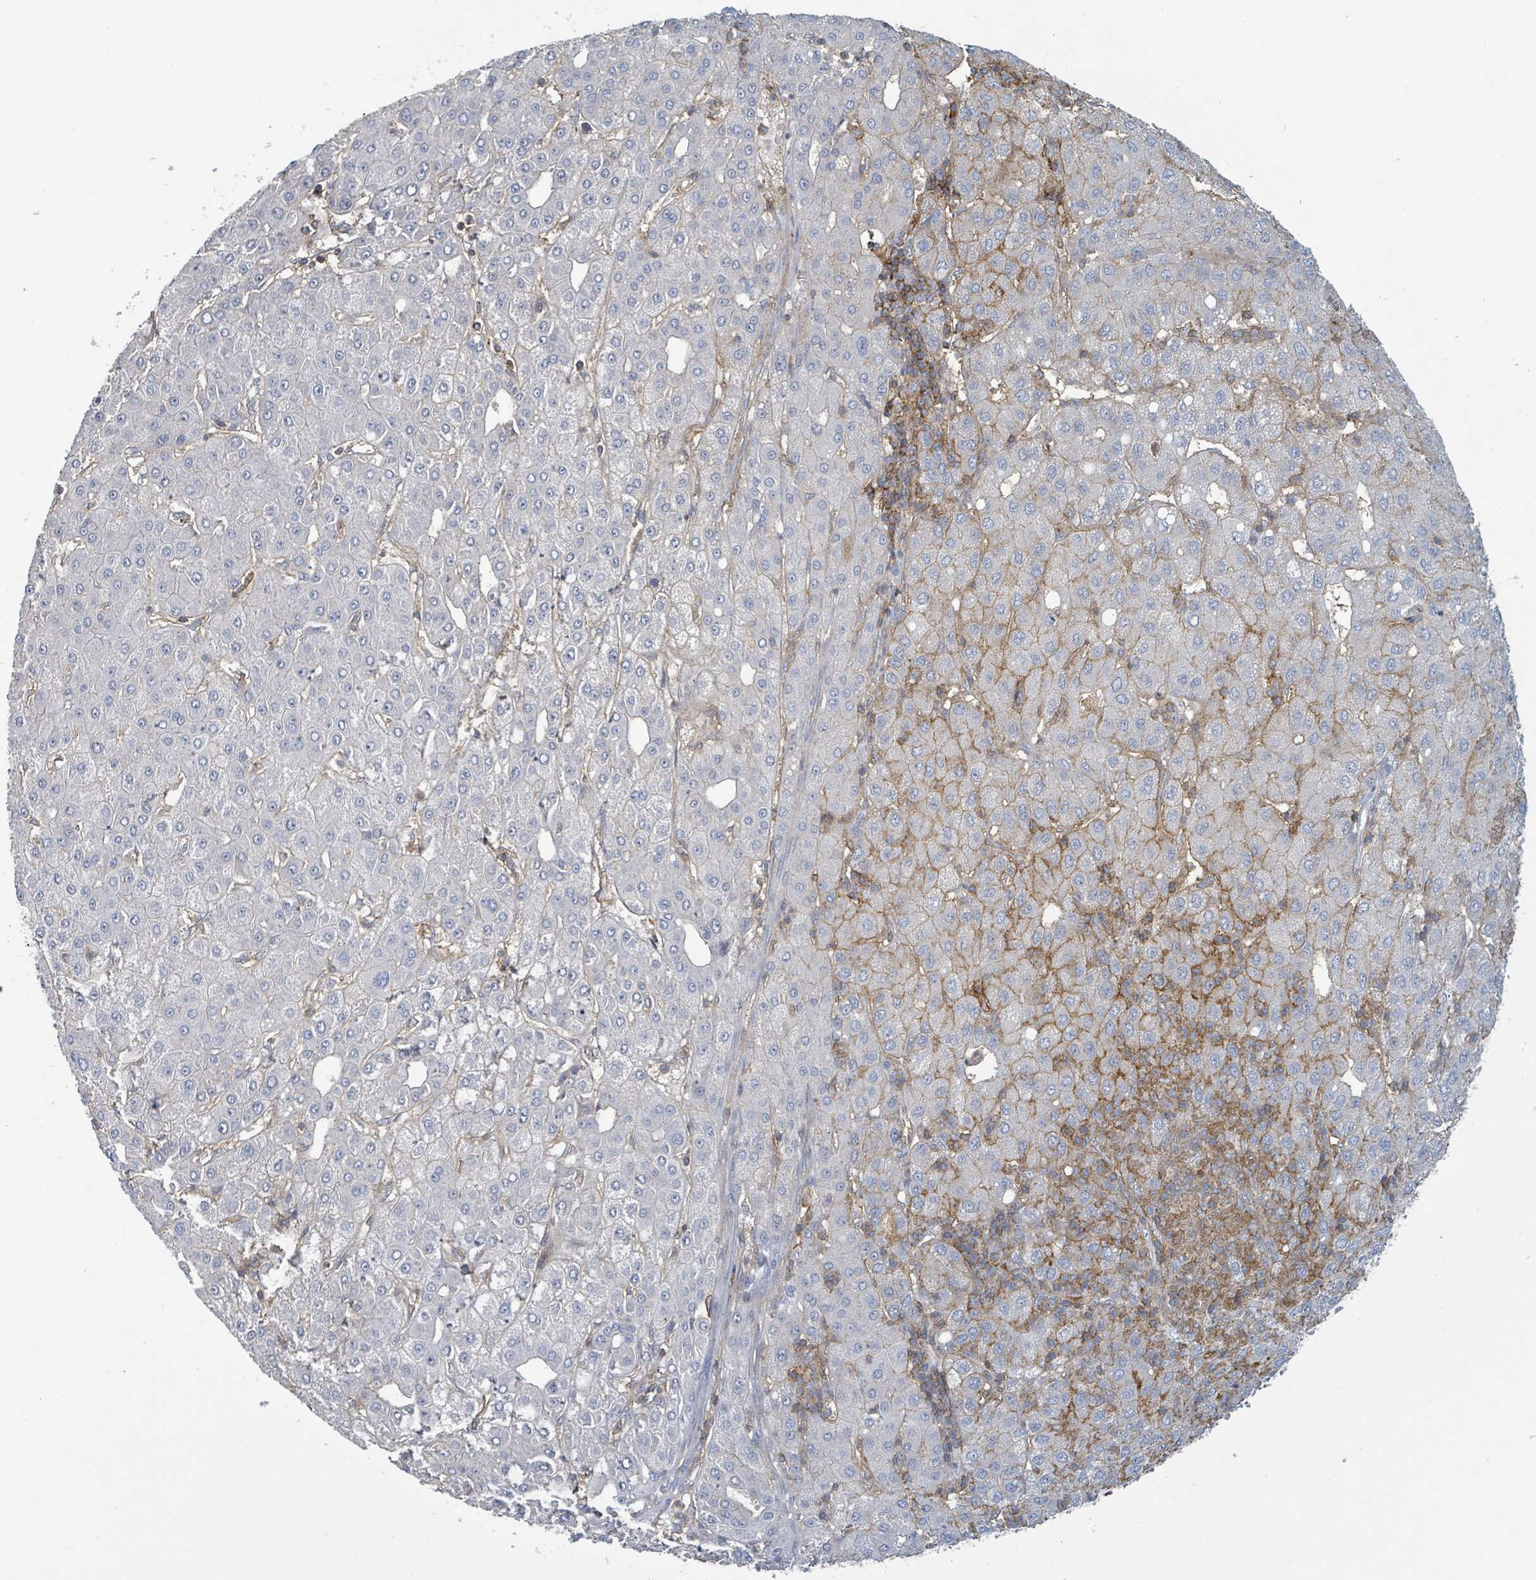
{"staining": {"intensity": "weak", "quantity": "<25%", "location": "cytoplasmic/membranous"}, "tissue": "liver cancer", "cell_type": "Tumor cells", "image_type": "cancer", "snomed": [{"axis": "morphology", "description": "Carcinoma, Hepatocellular, NOS"}, {"axis": "topography", "description": "Liver"}], "caption": "Immunohistochemical staining of human liver cancer displays no significant staining in tumor cells.", "gene": "TNFRSF14", "patient": {"sex": "male", "age": 65}}